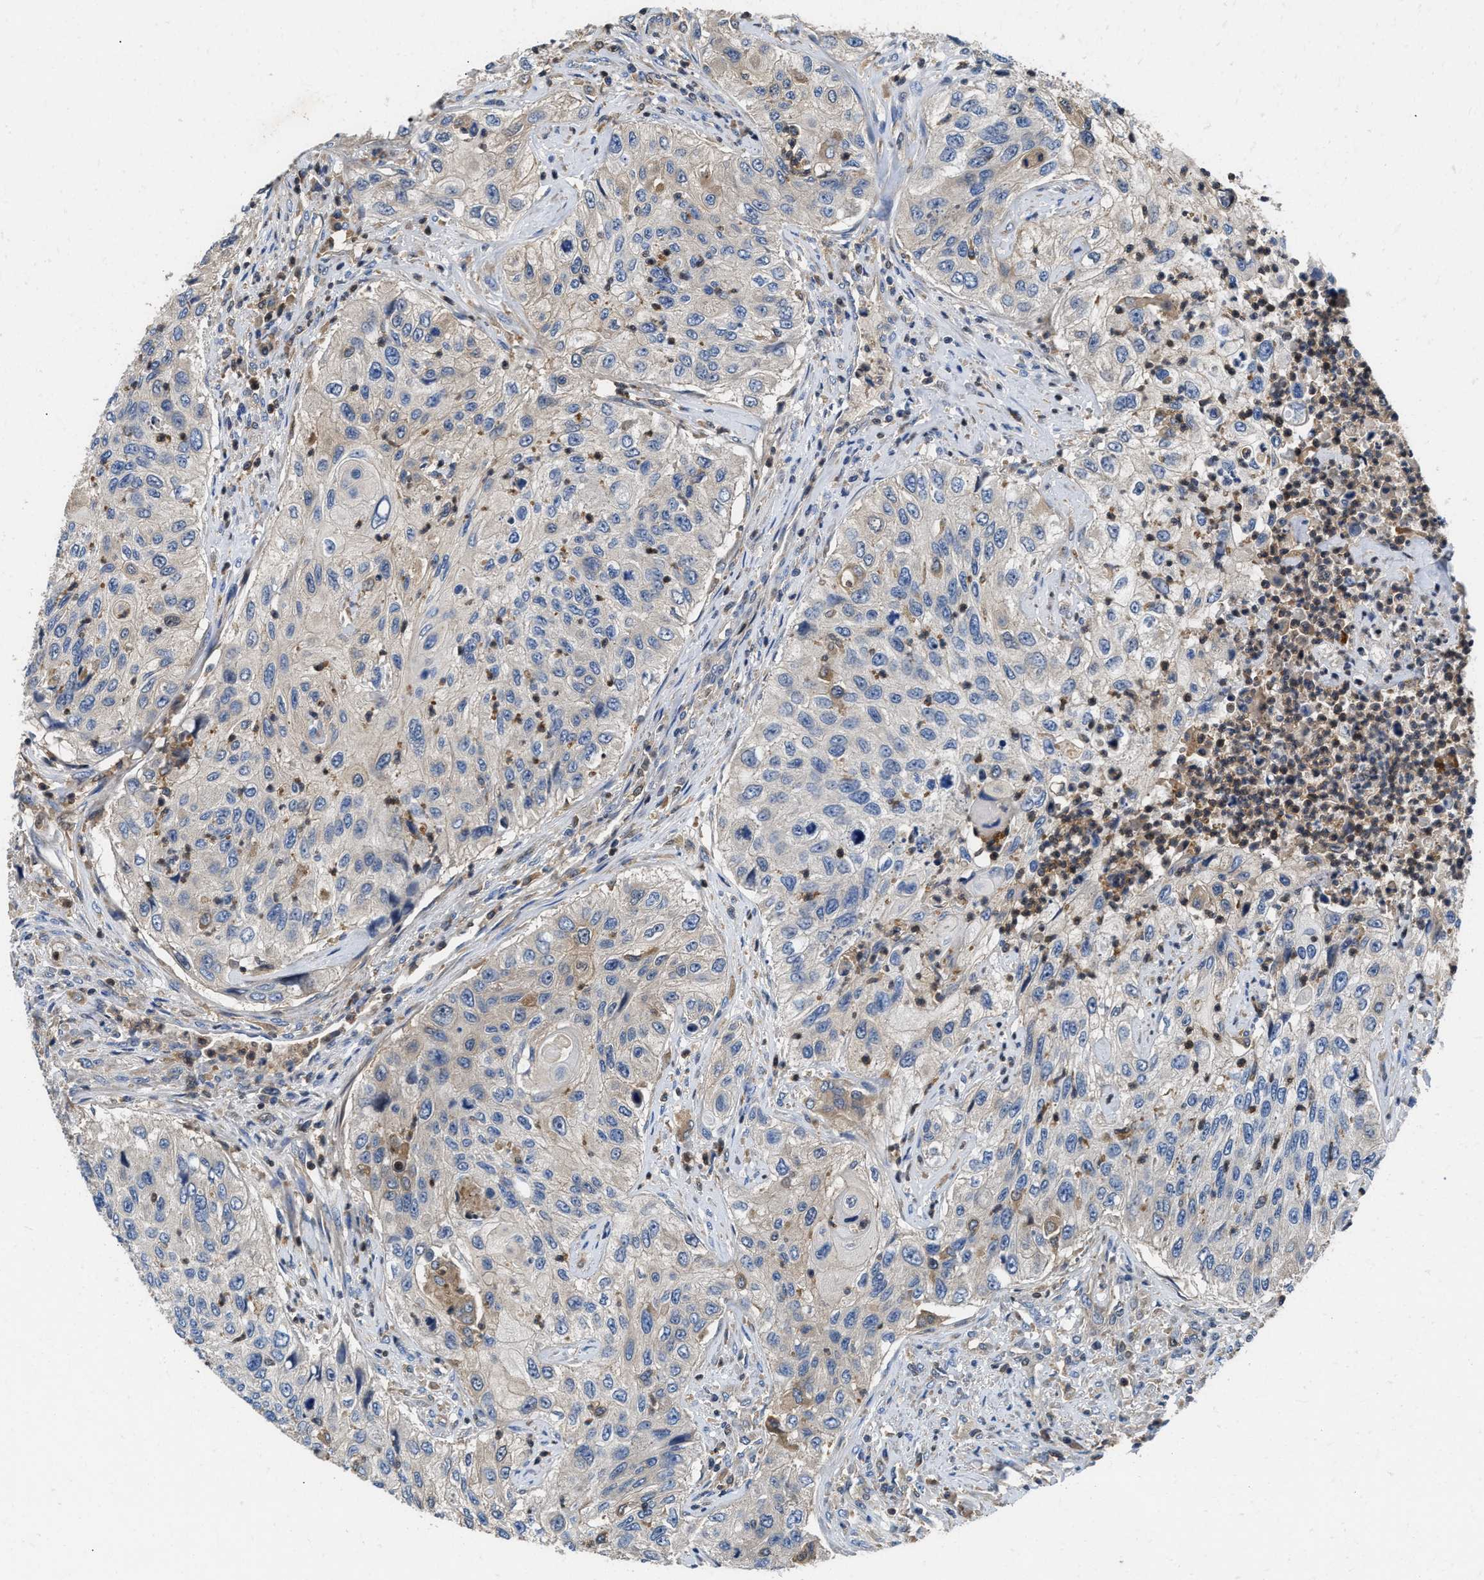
{"staining": {"intensity": "negative", "quantity": "none", "location": "none"}, "tissue": "urothelial cancer", "cell_type": "Tumor cells", "image_type": "cancer", "snomed": [{"axis": "morphology", "description": "Urothelial carcinoma, High grade"}, {"axis": "topography", "description": "Urinary bladder"}], "caption": "Tumor cells are negative for brown protein staining in urothelial carcinoma (high-grade). The staining was performed using DAB (3,3'-diaminobenzidine) to visualize the protein expression in brown, while the nuclei were stained in blue with hematoxylin (Magnification: 20x).", "gene": "OSTF1", "patient": {"sex": "female", "age": 60}}